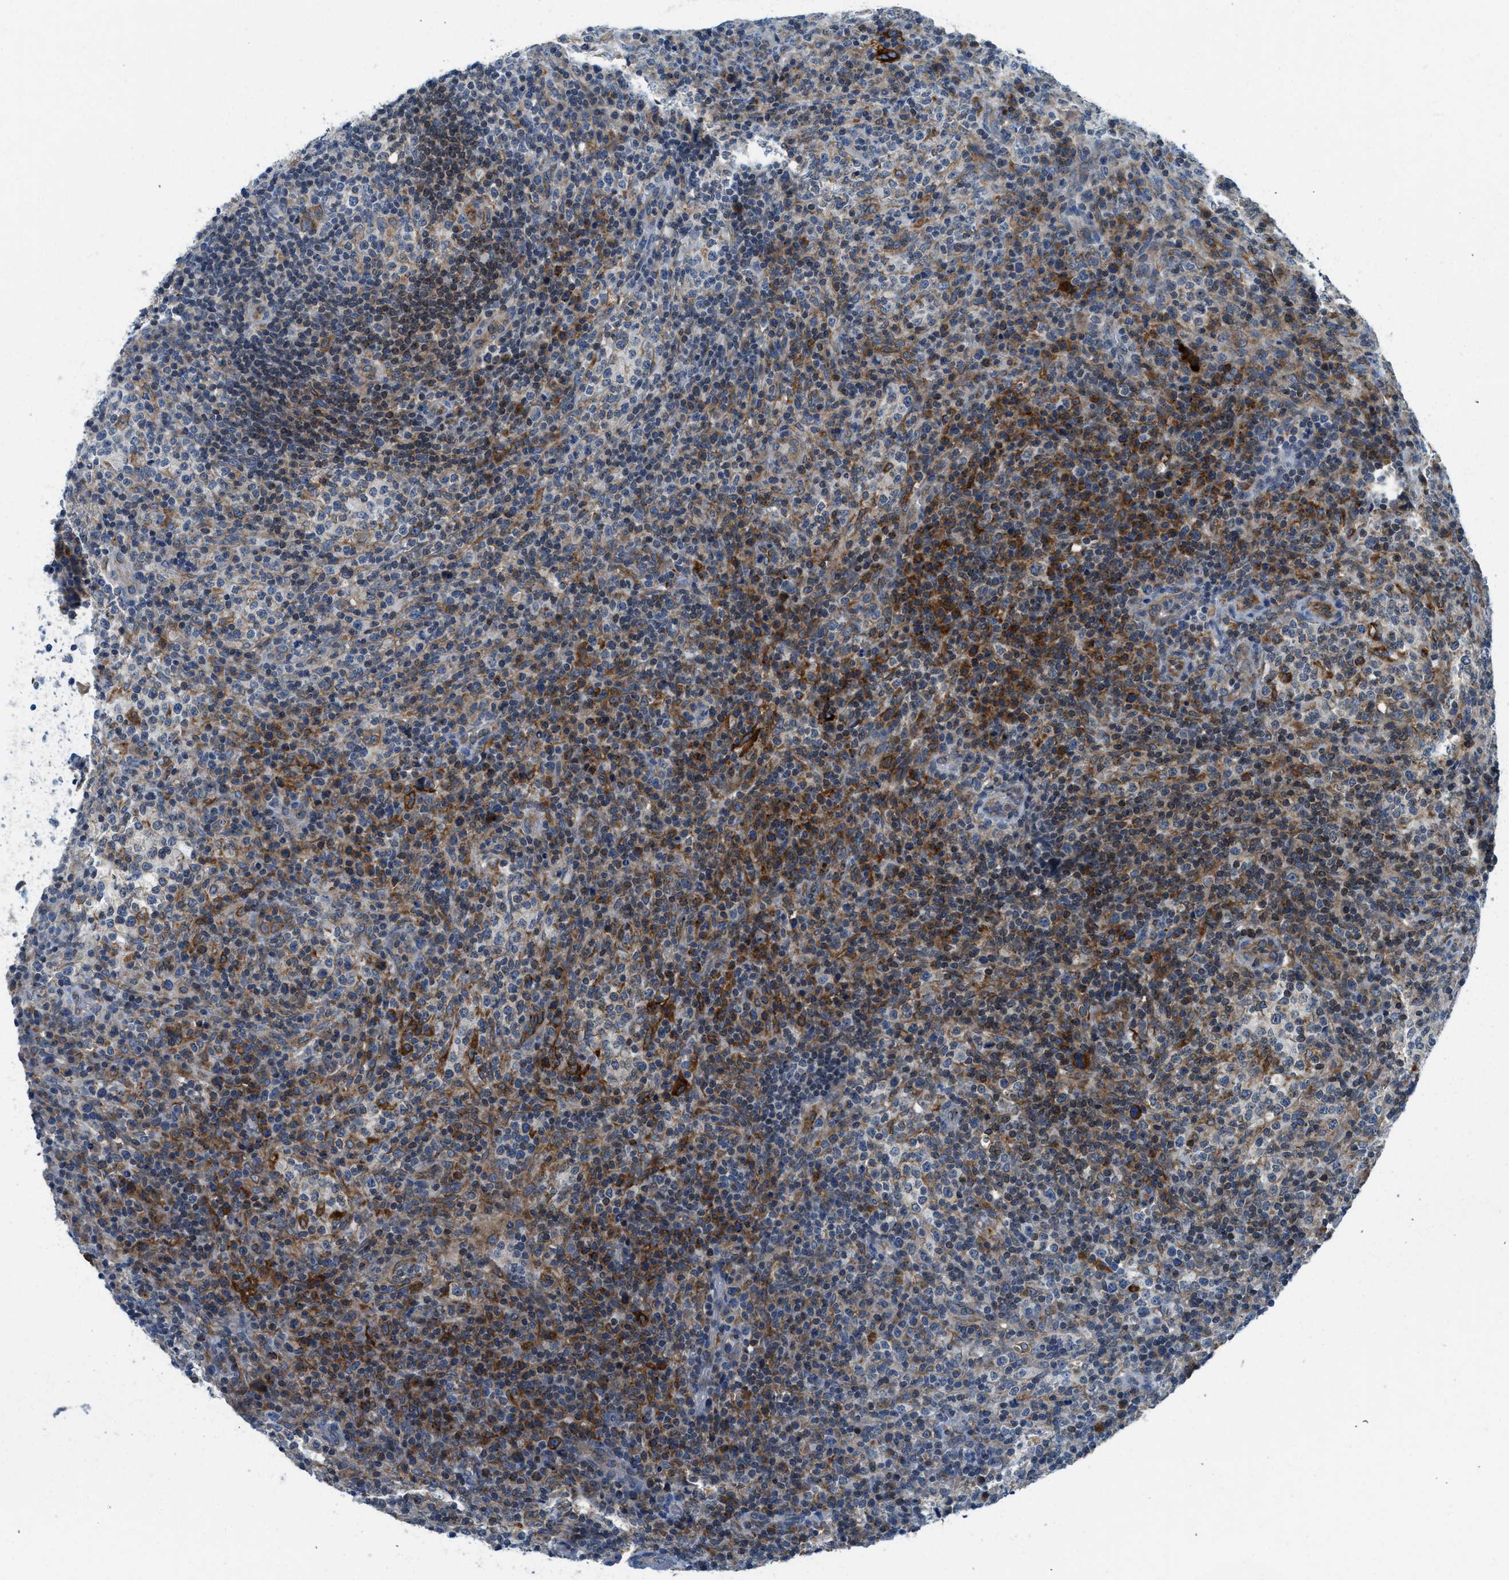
{"staining": {"intensity": "weak", "quantity": "<25%", "location": "cytoplasmic/membranous"}, "tissue": "lymphoma", "cell_type": "Tumor cells", "image_type": "cancer", "snomed": [{"axis": "morphology", "description": "Malignant lymphoma, non-Hodgkin's type, High grade"}, {"axis": "topography", "description": "Lymph node"}], "caption": "An image of lymphoma stained for a protein exhibits no brown staining in tumor cells.", "gene": "BCAP31", "patient": {"sex": "female", "age": 76}}